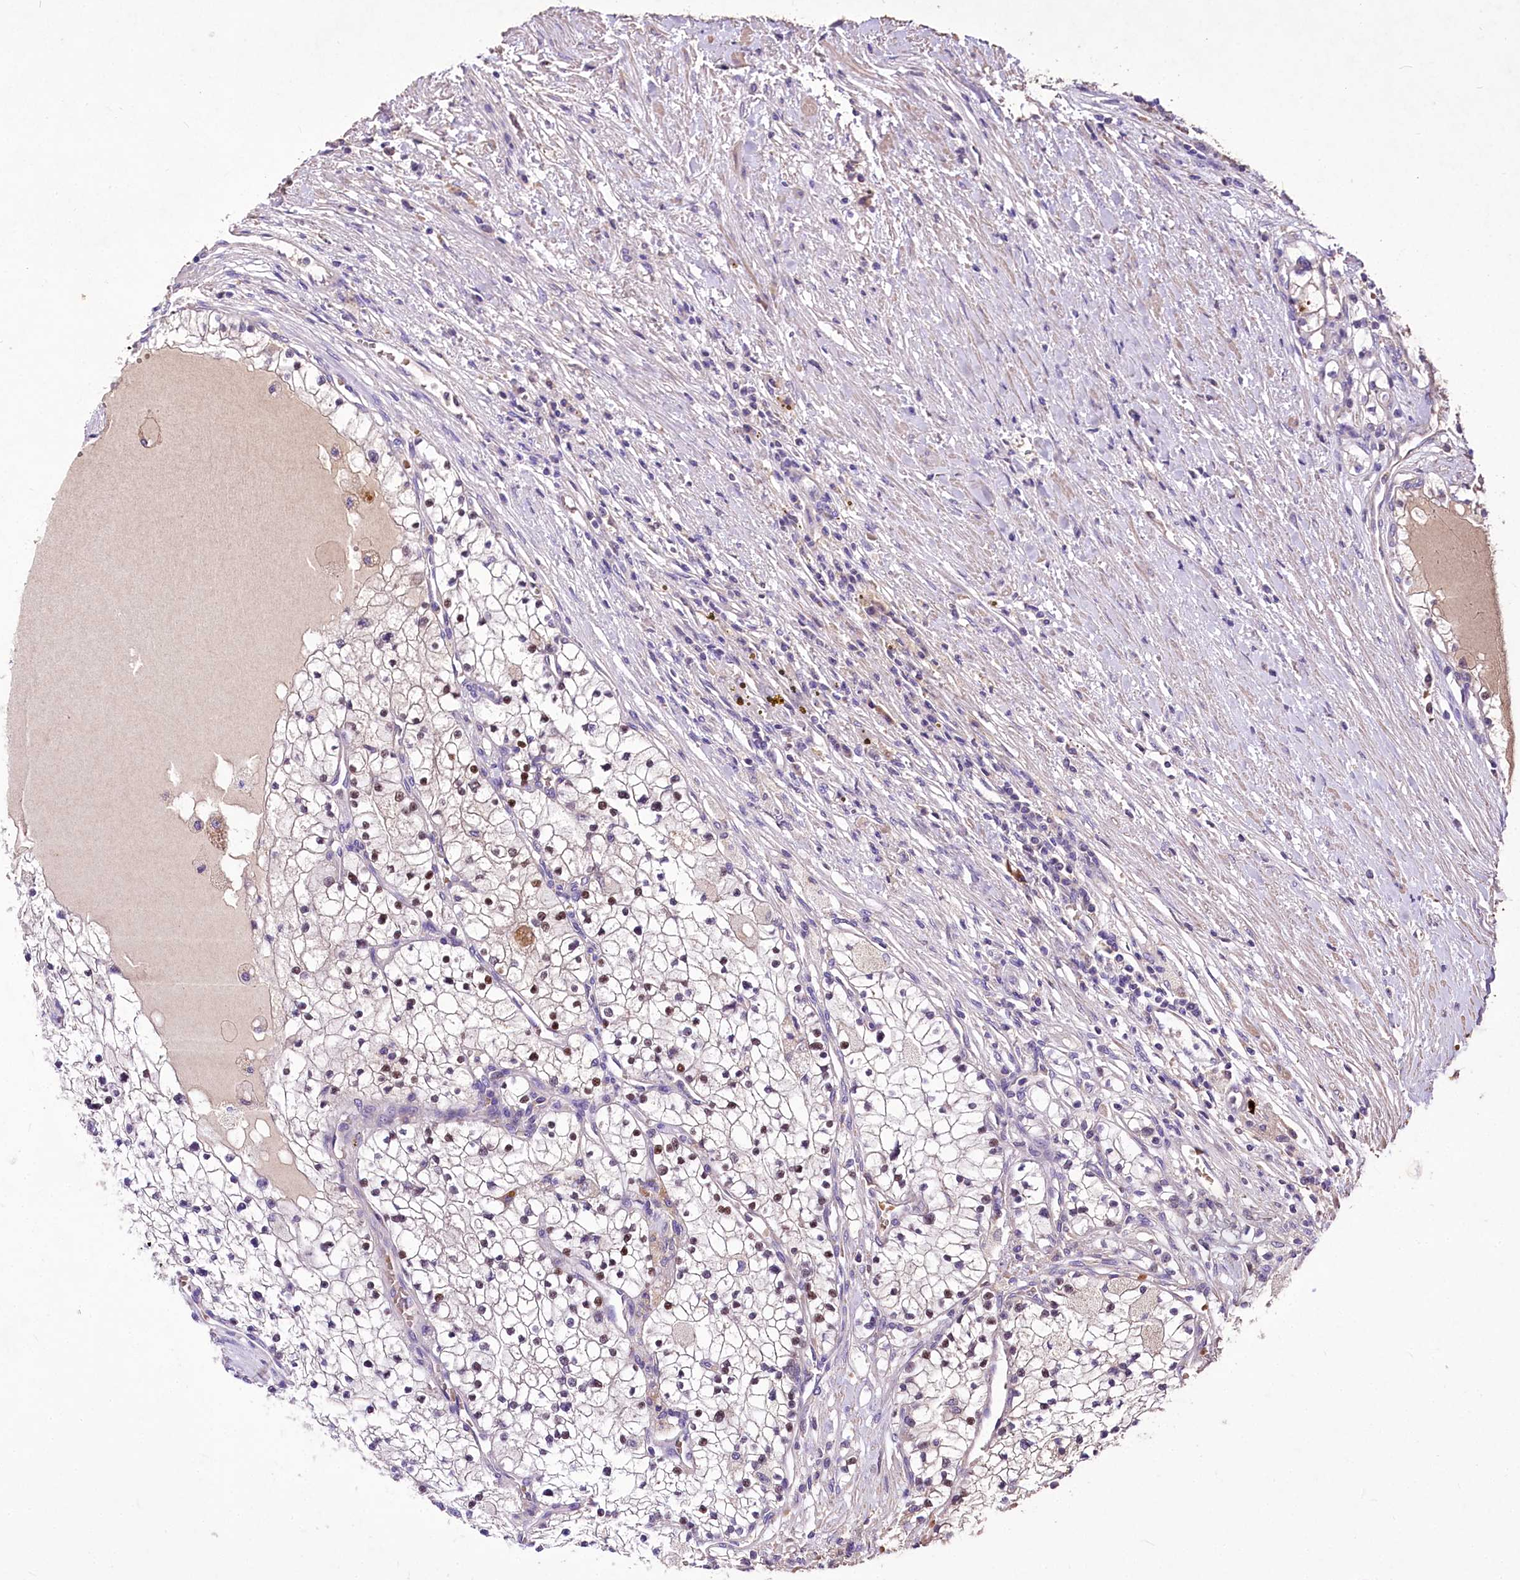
{"staining": {"intensity": "moderate", "quantity": "25%-75%", "location": "nuclear"}, "tissue": "renal cancer", "cell_type": "Tumor cells", "image_type": "cancer", "snomed": [{"axis": "morphology", "description": "Normal tissue, NOS"}, {"axis": "morphology", "description": "Adenocarcinoma, NOS"}, {"axis": "topography", "description": "Kidney"}], "caption": "Immunohistochemistry (DAB) staining of renal adenocarcinoma exhibits moderate nuclear protein staining in about 25%-75% of tumor cells.", "gene": "PCYOX1L", "patient": {"sex": "male", "age": 68}}